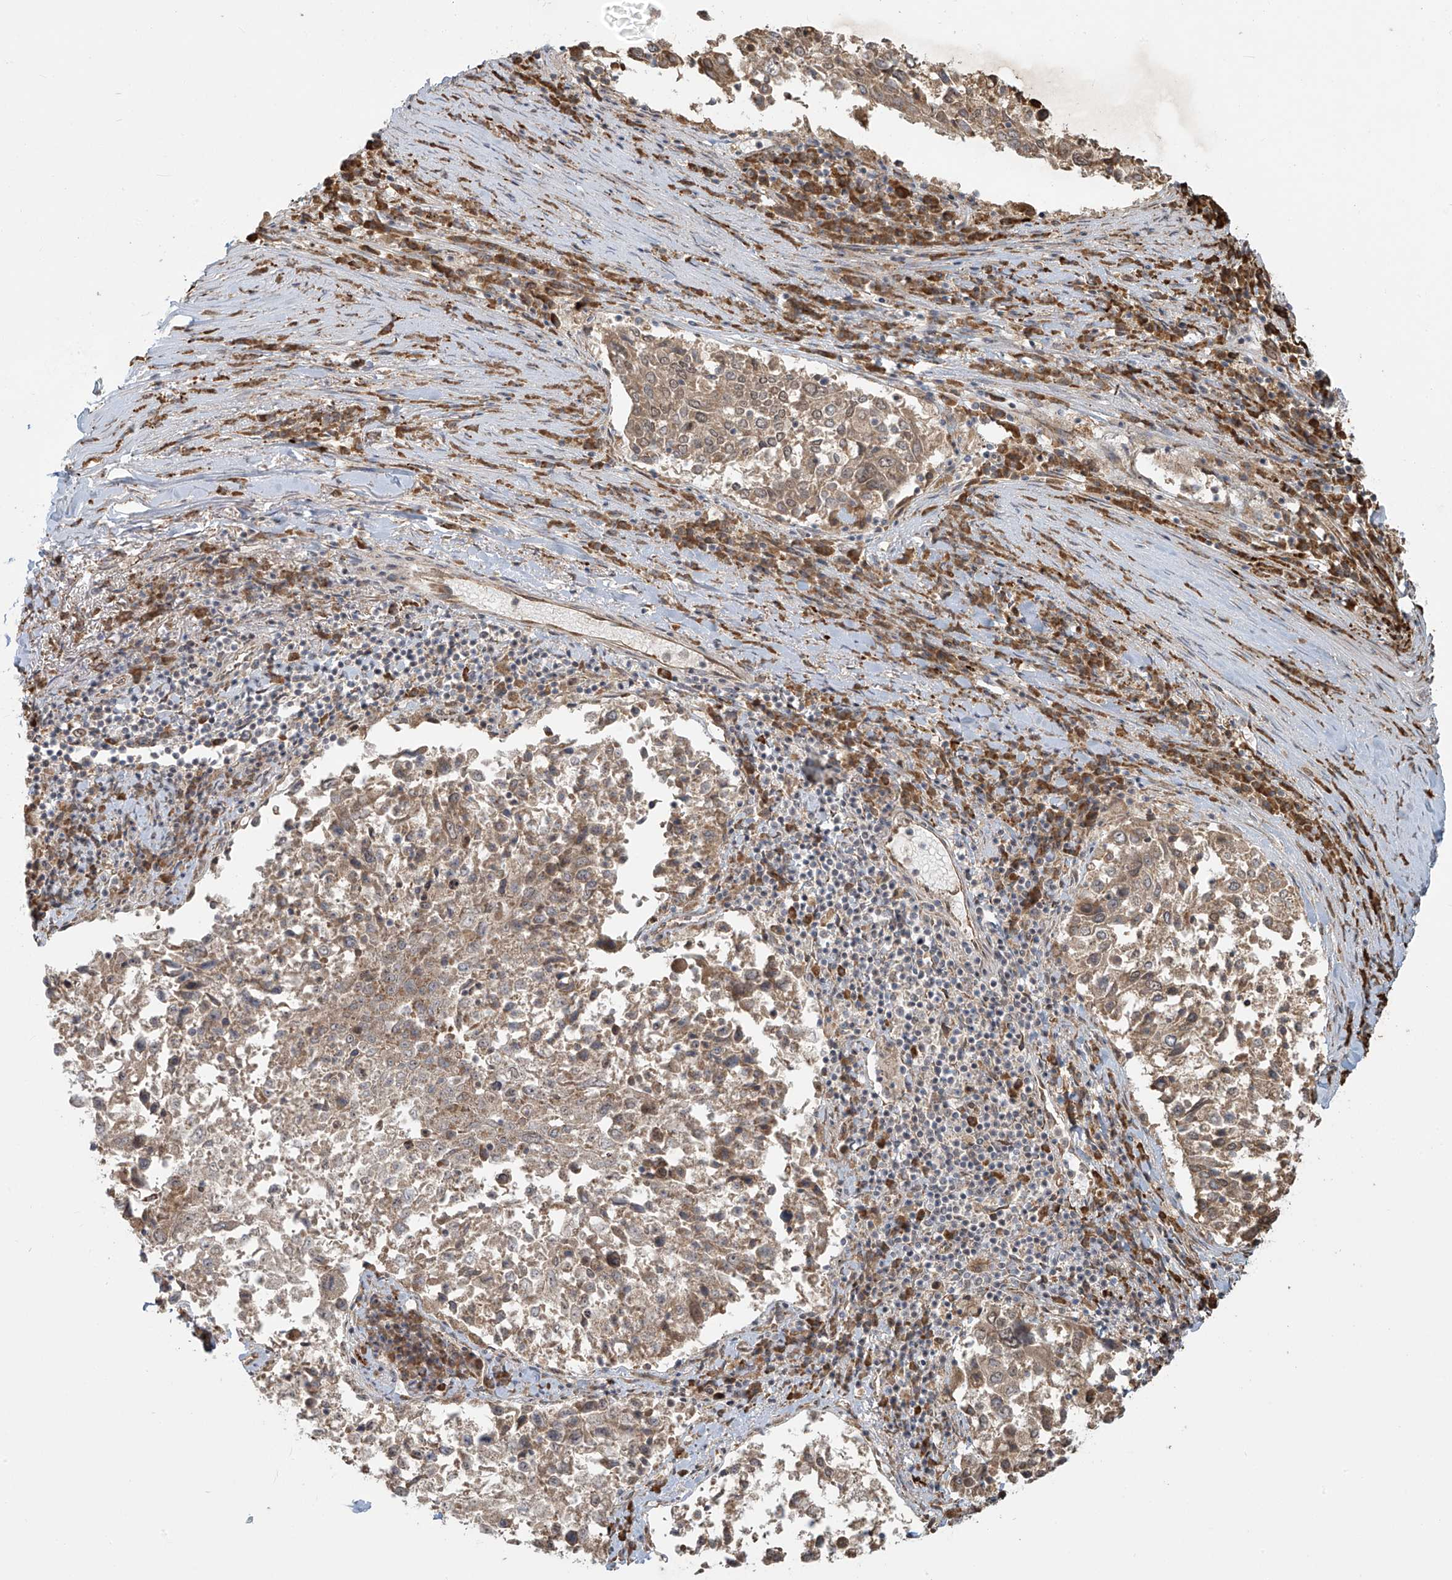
{"staining": {"intensity": "weak", "quantity": ">75%", "location": "cytoplasmic/membranous"}, "tissue": "lung cancer", "cell_type": "Tumor cells", "image_type": "cancer", "snomed": [{"axis": "morphology", "description": "Squamous cell carcinoma, NOS"}, {"axis": "topography", "description": "Lung"}], "caption": "IHC (DAB (3,3'-diaminobenzidine)) staining of squamous cell carcinoma (lung) shows weak cytoplasmic/membranous protein positivity in about >75% of tumor cells.", "gene": "PLEKHM3", "patient": {"sex": "male", "age": 65}}